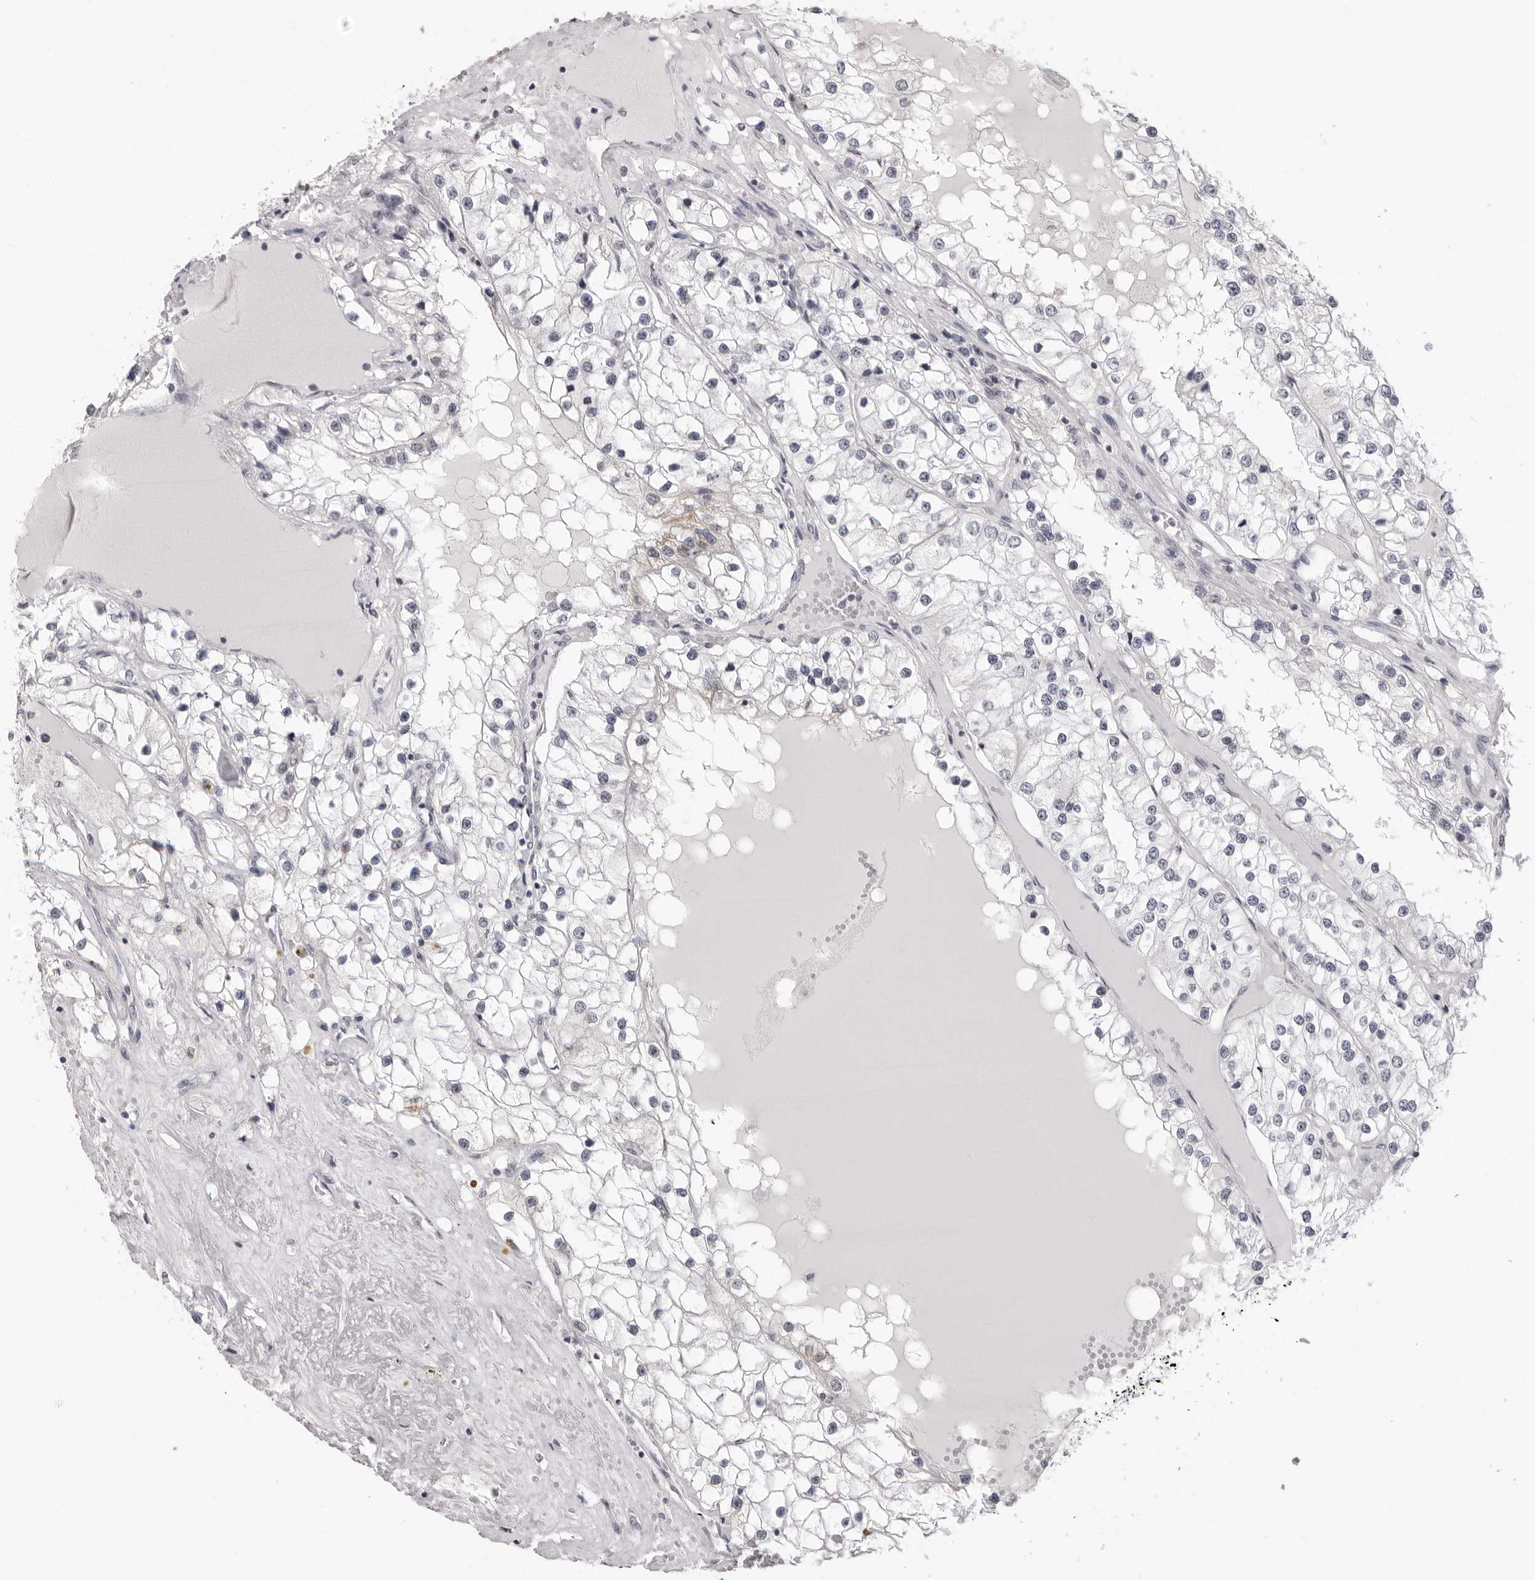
{"staining": {"intensity": "negative", "quantity": "none", "location": "none"}, "tissue": "renal cancer", "cell_type": "Tumor cells", "image_type": "cancer", "snomed": [{"axis": "morphology", "description": "Adenocarcinoma, NOS"}, {"axis": "topography", "description": "Kidney"}], "caption": "IHC of human adenocarcinoma (renal) exhibits no positivity in tumor cells.", "gene": "DNALI1", "patient": {"sex": "male", "age": 68}}